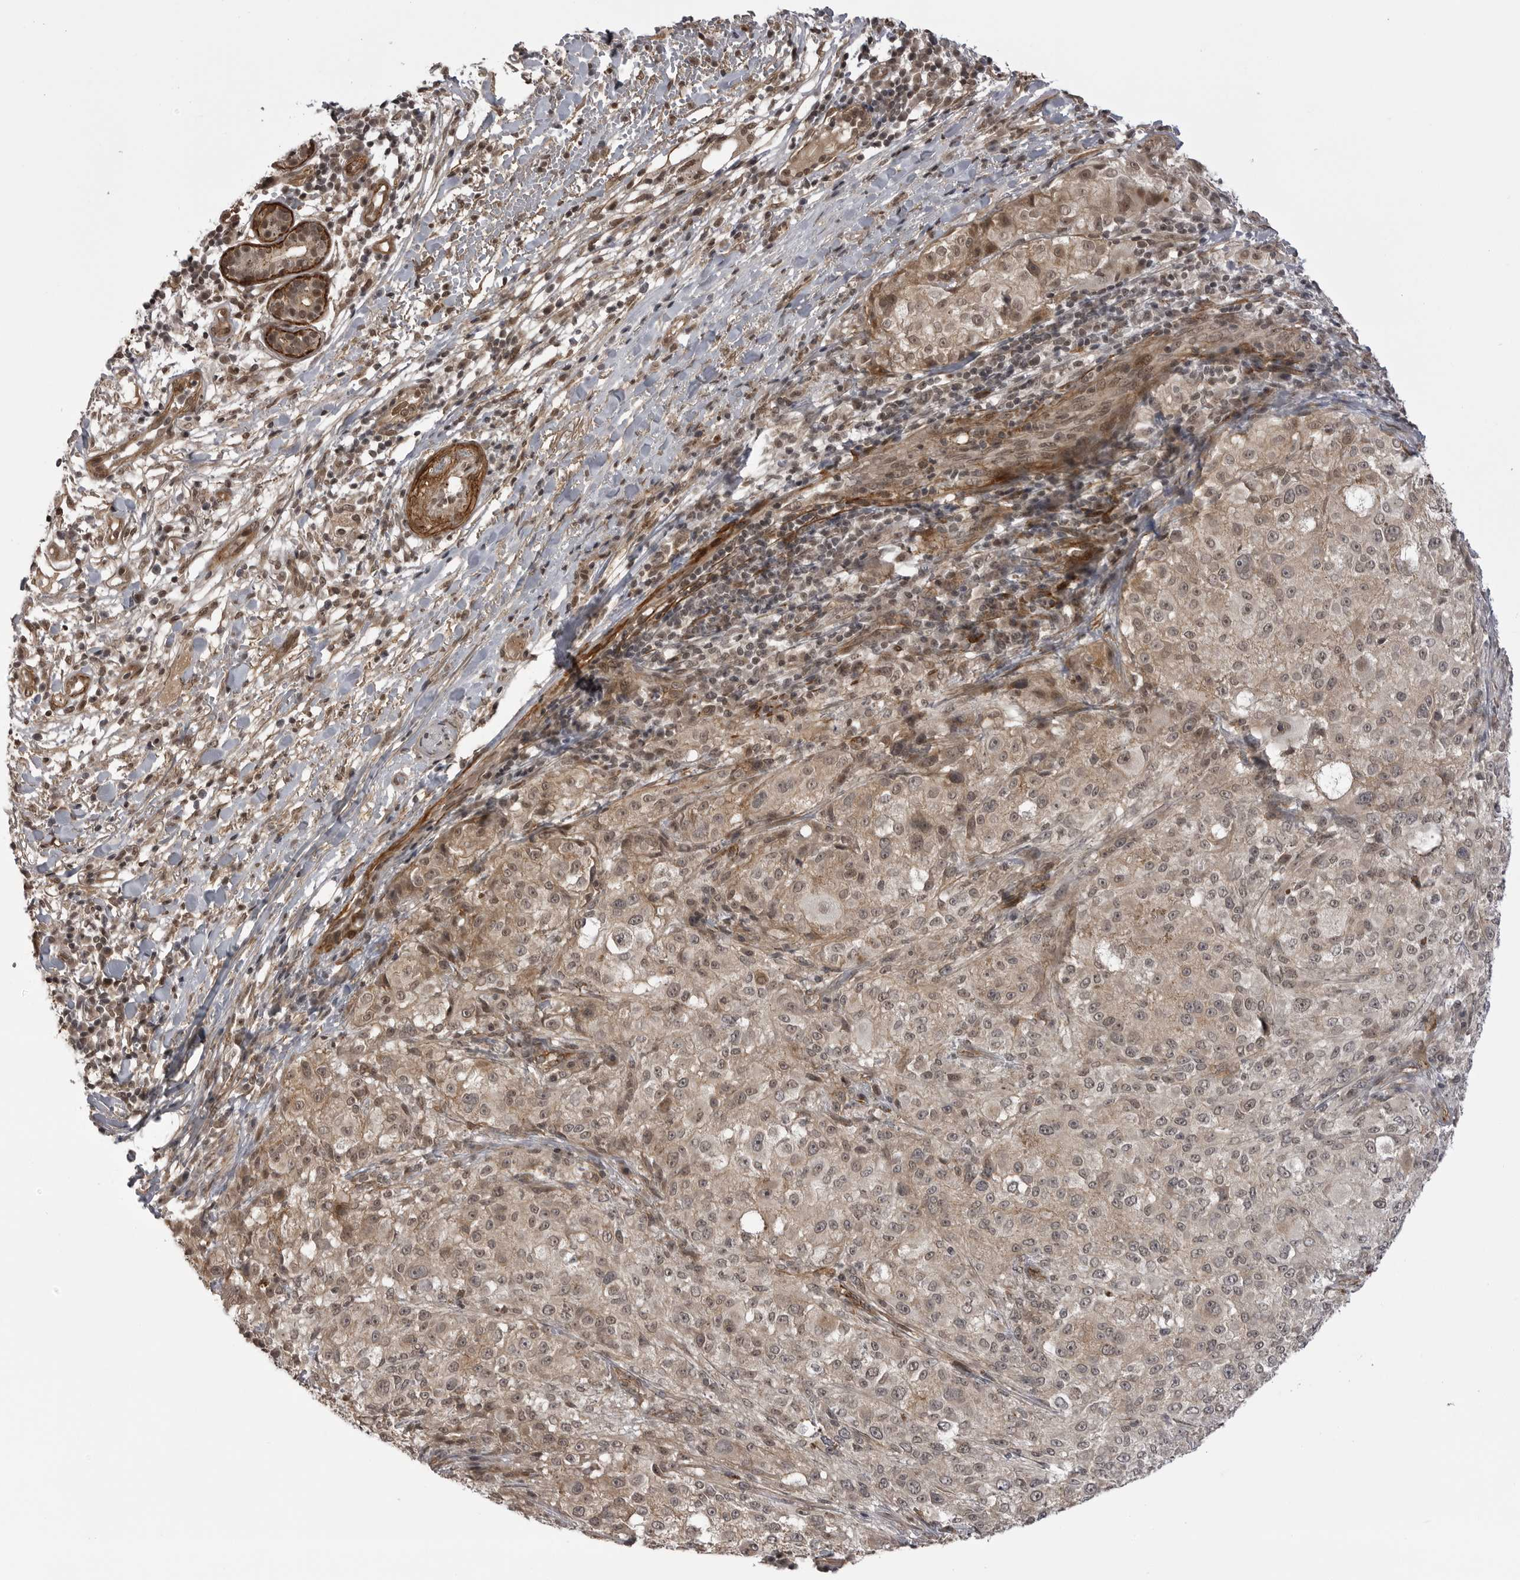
{"staining": {"intensity": "weak", "quantity": "25%-75%", "location": "cytoplasmic/membranous,nuclear"}, "tissue": "melanoma", "cell_type": "Tumor cells", "image_type": "cancer", "snomed": [{"axis": "morphology", "description": "Necrosis, NOS"}, {"axis": "morphology", "description": "Malignant melanoma, NOS"}, {"axis": "topography", "description": "Skin"}], "caption": "Tumor cells show low levels of weak cytoplasmic/membranous and nuclear staining in about 25%-75% of cells in malignant melanoma.", "gene": "SORBS1", "patient": {"sex": "female", "age": 87}}